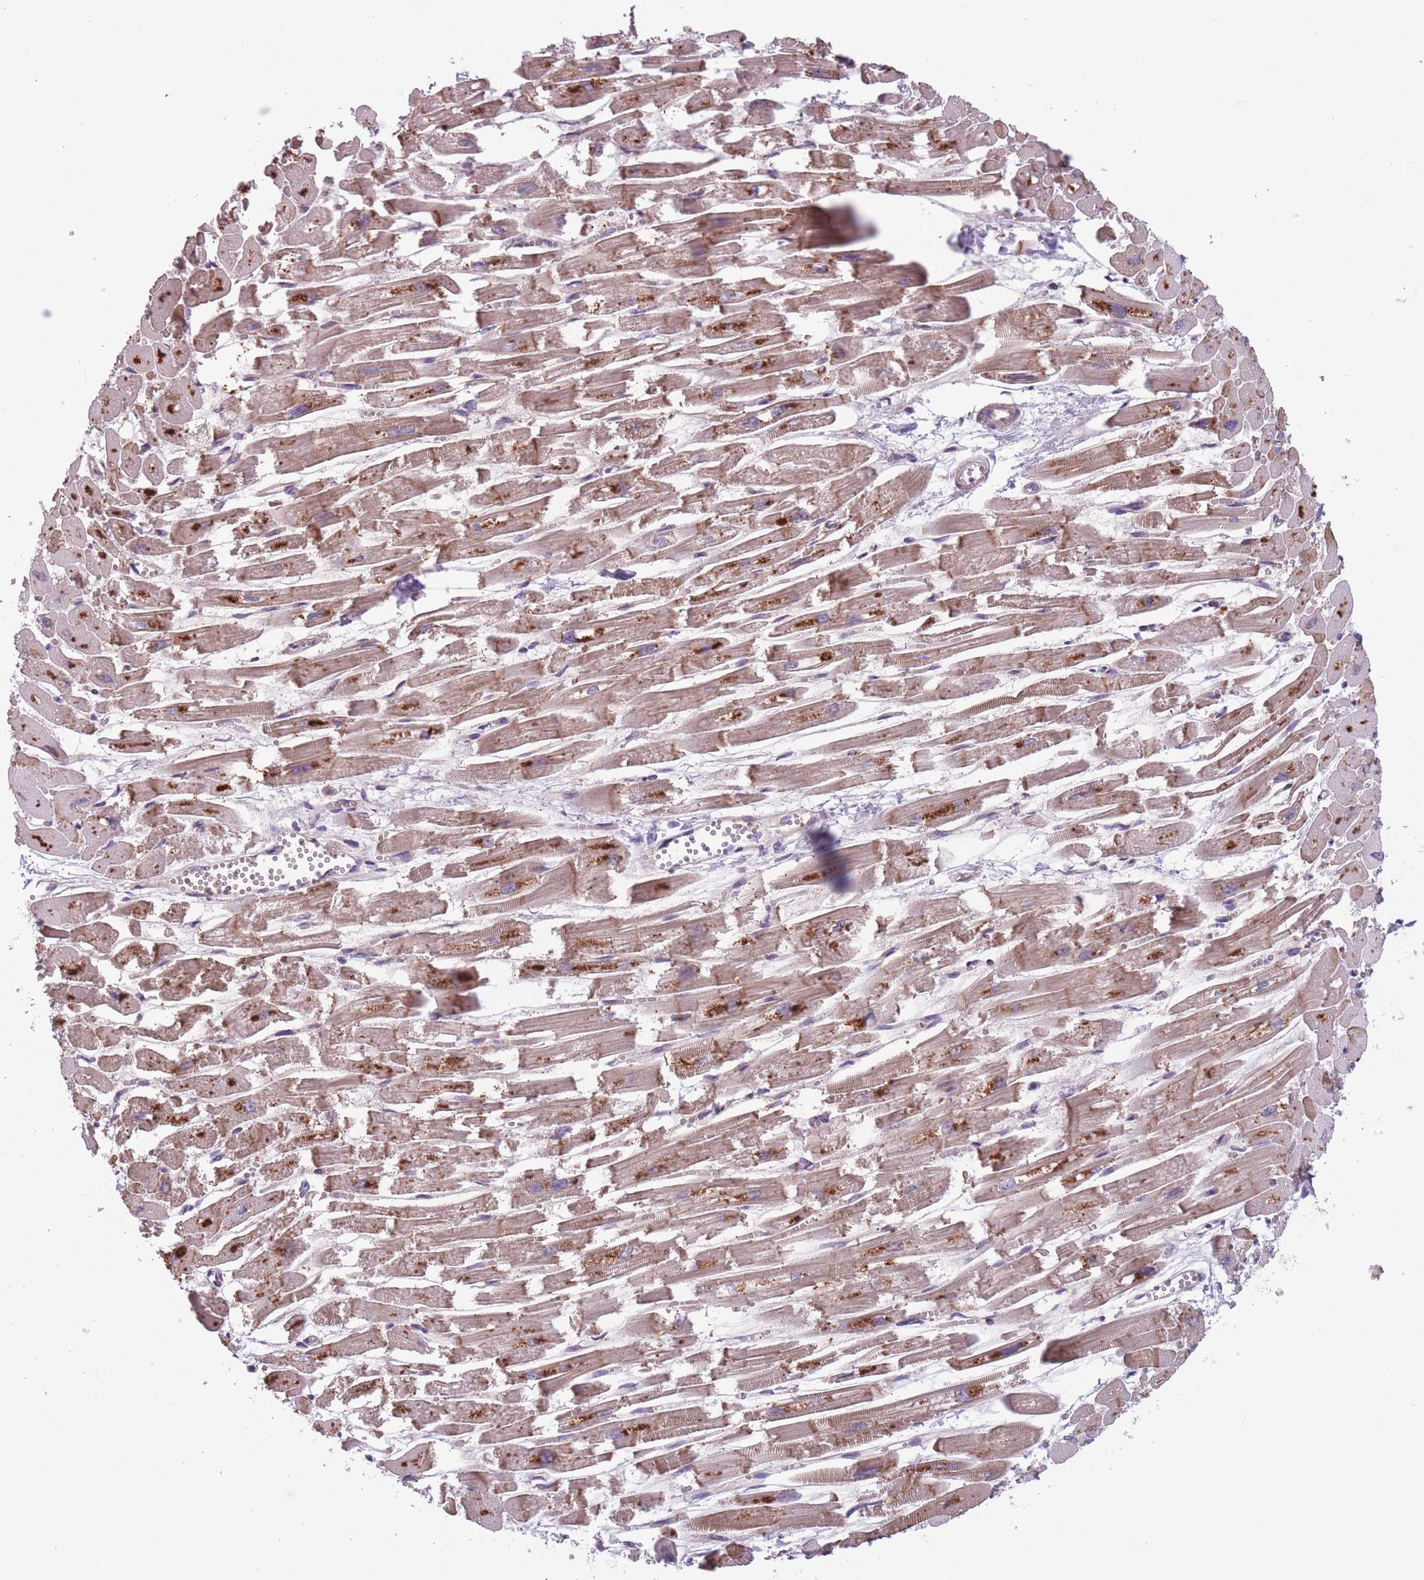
{"staining": {"intensity": "strong", "quantity": "25%-75%", "location": "cytoplasmic/membranous"}, "tissue": "heart muscle", "cell_type": "Cardiomyocytes", "image_type": "normal", "snomed": [{"axis": "morphology", "description": "Normal tissue, NOS"}, {"axis": "topography", "description": "Heart"}], "caption": "A brown stain highlights strong cytoplasmic/membranous positivity of a protein in cardiomyocytes of unremarkable human heart muscle. (brown staining indicates protein expression, while blue staining denotes nuclei).", "gene": "ITPKC", "patient": {"sex": "male", "age": 54}}